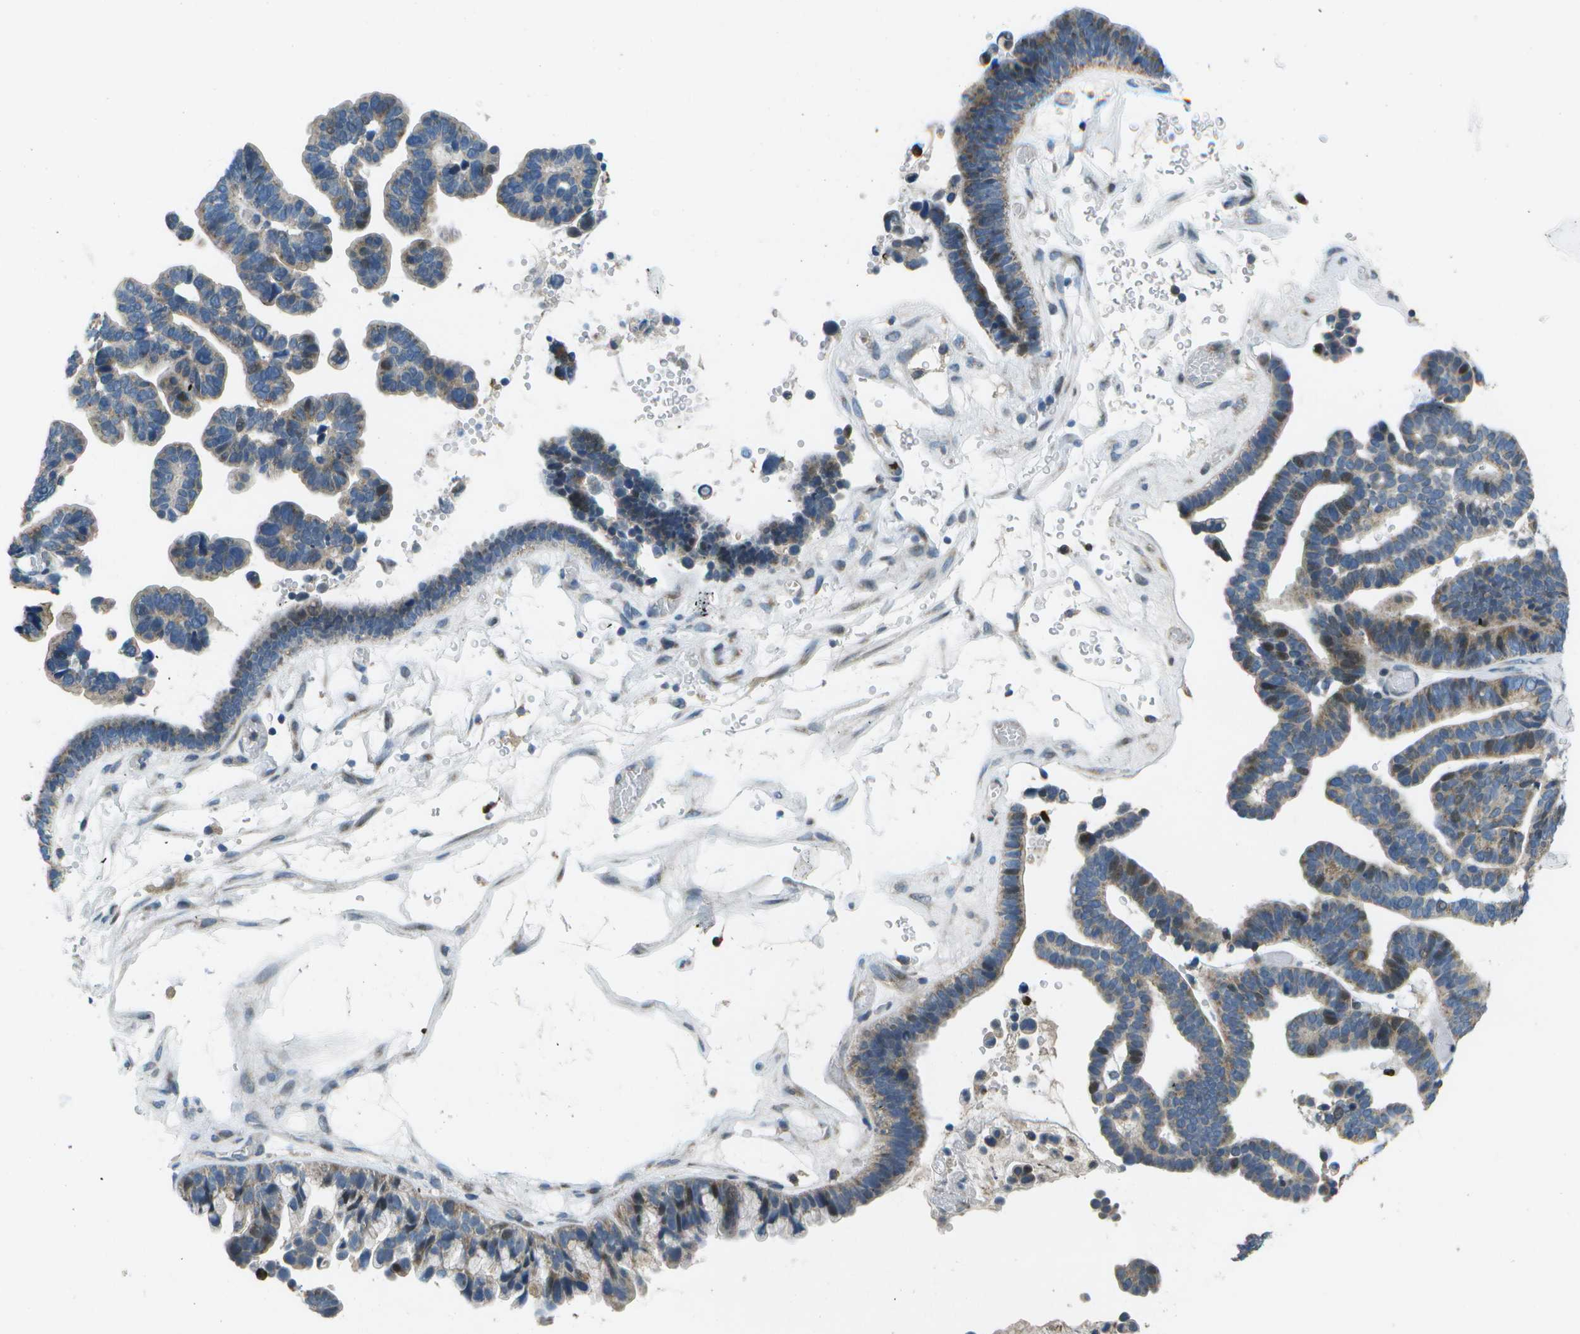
{"staining": {"intensity": "moderate", "quantity": "25%-75%", "location": "cytoplasmic/membranous"}, "tissue": "ovarian cancer", "cell_type": "Tumor cells", "image_type": "cancer", "snomed": [{"axis": "morphology", "description": "Cystadenocarcinoma, serous, NOS"}, {"axis": "topography", "description": "Ovary"}], "caption": "About 25%-75% of tumor cells in ovarian cancer demonstrate moderate cytoplasmic/membranous protein expression as visualized by brown immunohistochemical staining.", "gene": "GALNT15", "patient": {"sex": "female", "age": 56}}